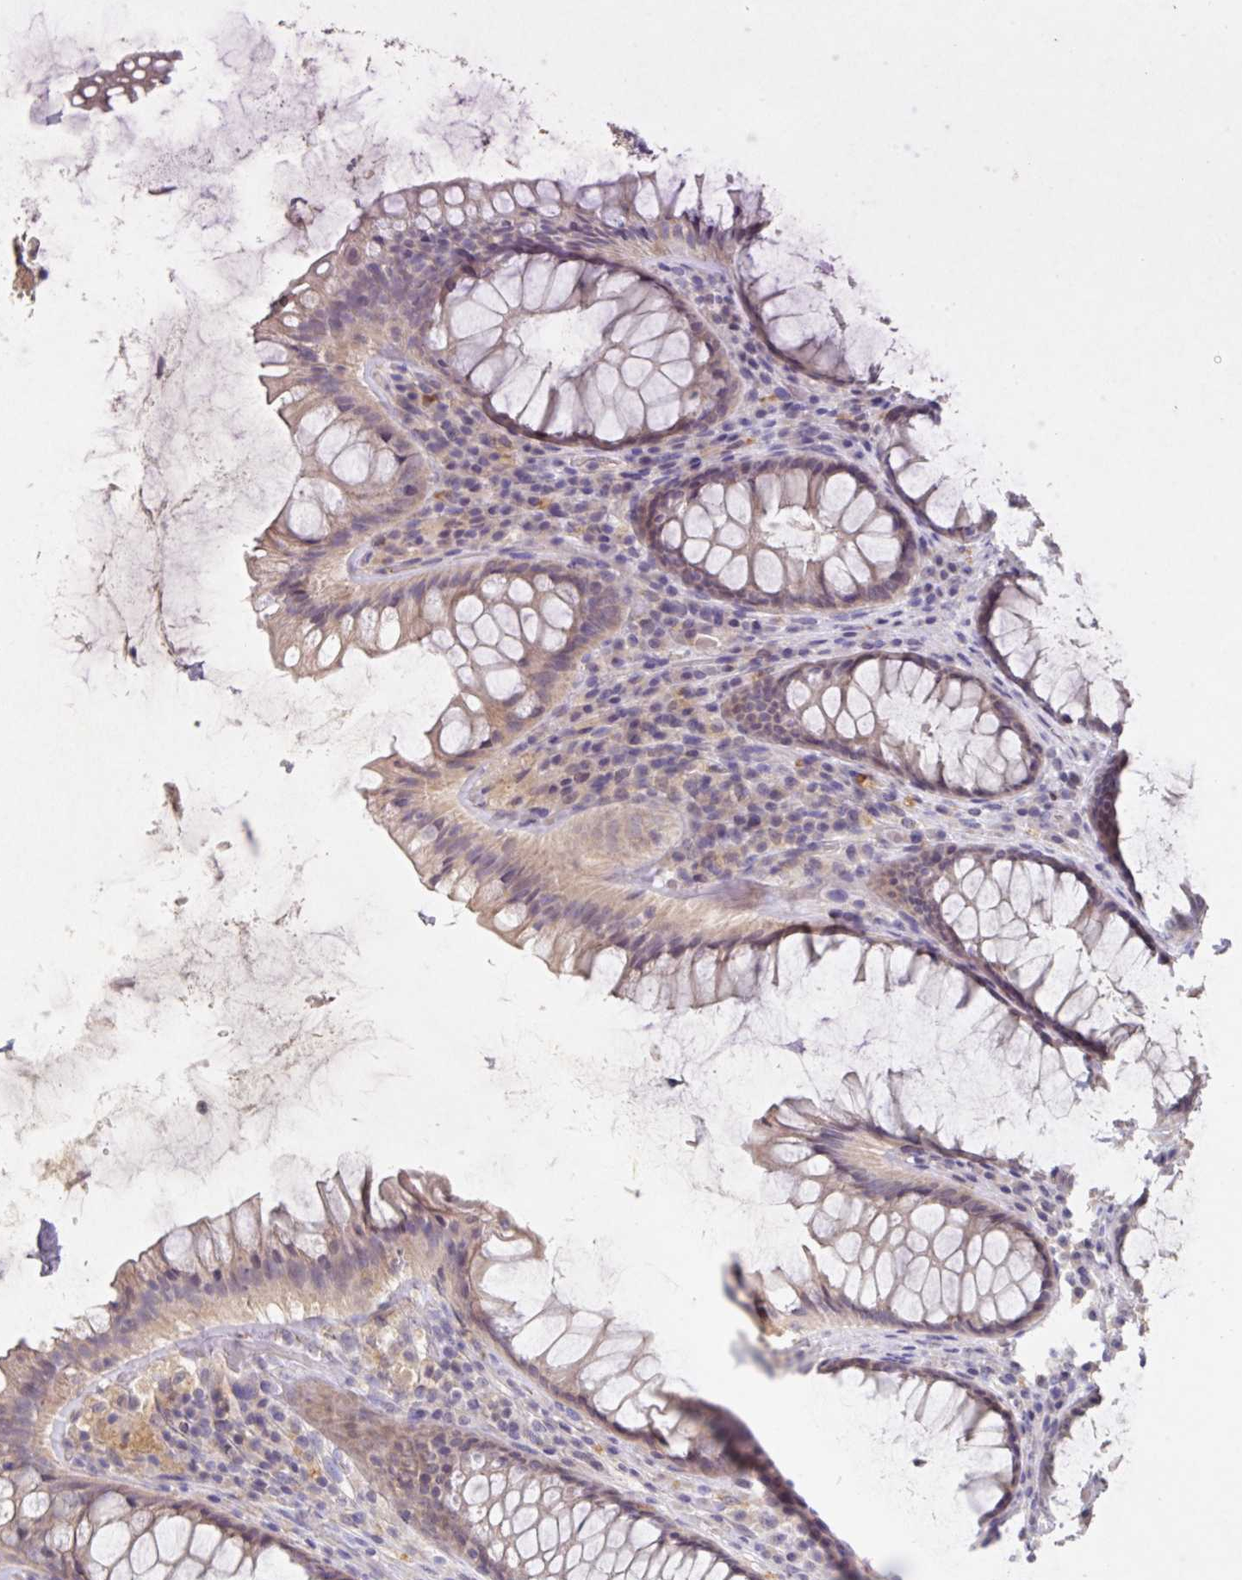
{"staining": {"intensity": "weak", "quantity": "25%-75%", "location": "cytoplasmic/membranous"}, "tissue": "rectum", "cell_type": "Glandular cells", "image_type": "normal", "snomed": [{"axis": "morphology", "description": "Normal tissue, NOS"}, {"axis": "topography", "description": "Rectum"}], "caption": "Protein analysis of benign rectum demonstrates weak cytoplasmic/membranous expression in about 25%-75% of glandular cells.", "gene": "HEPN1", "patient": {"sex": "male", "age": 72}}